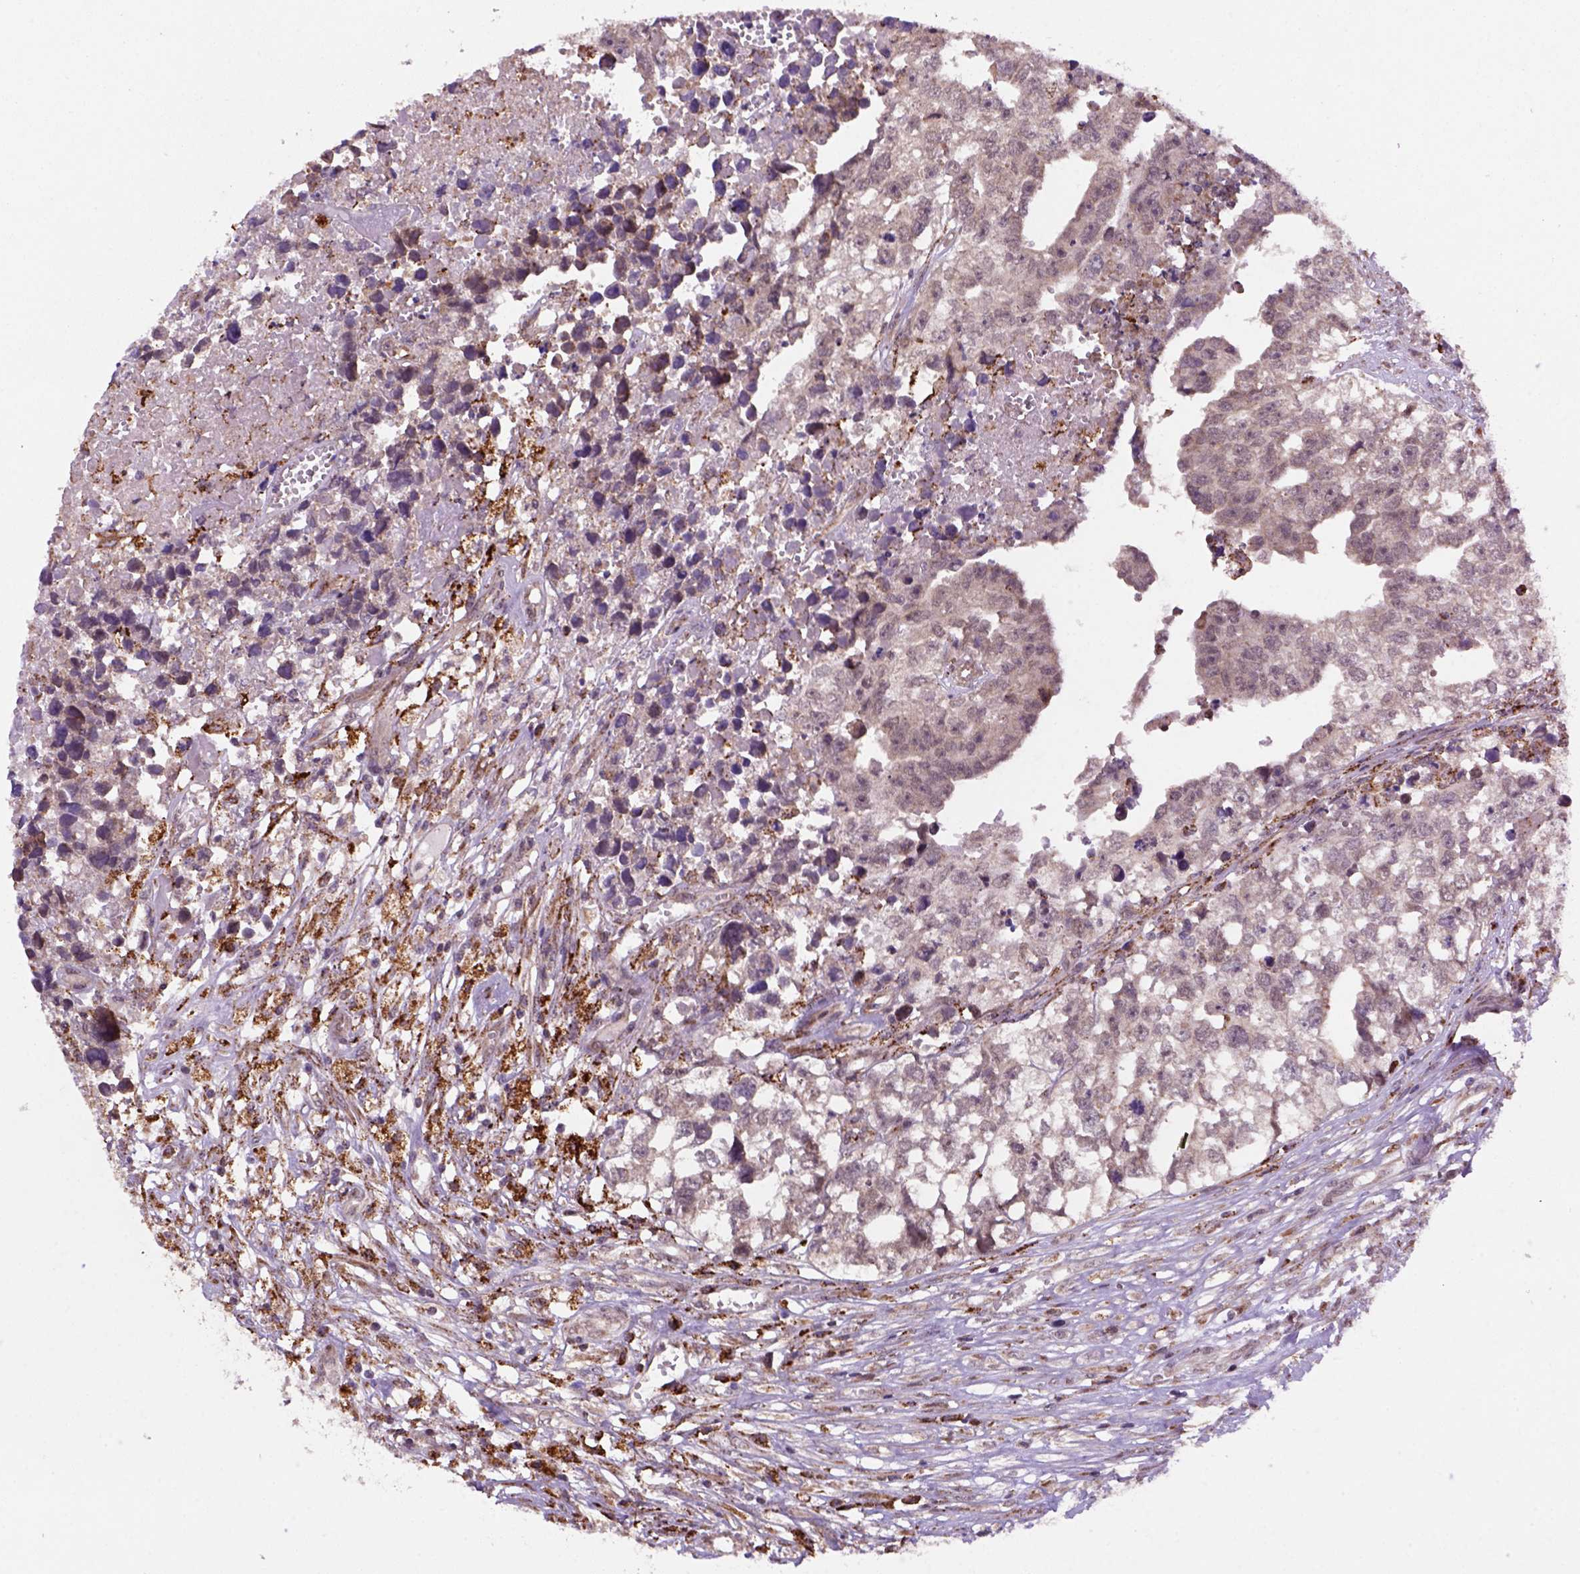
{"staining": {"intensity": "negative", "quantity": "none", "location": "none"}, "tissue": "testis cancer", "cell_type": "Tumor cells", "image_type": "cancer", "snomed": [{"axis": "morphology", "description": "Carcinoma, Embryonal, NOS"}, {"axis": "morphology", "description": "Teratoma, malignant, NOS"}, {"axis": "topography", "description": "Testis"}], "caption": "High power microscopy micrograph of an immunohistochemistry (IHC) micrograph of testis cancer (malignant teratoma), revealing no significant positivity in tumor cells.", "gene": "FZD7", "patient": {"sex": "male", "age": 44}}